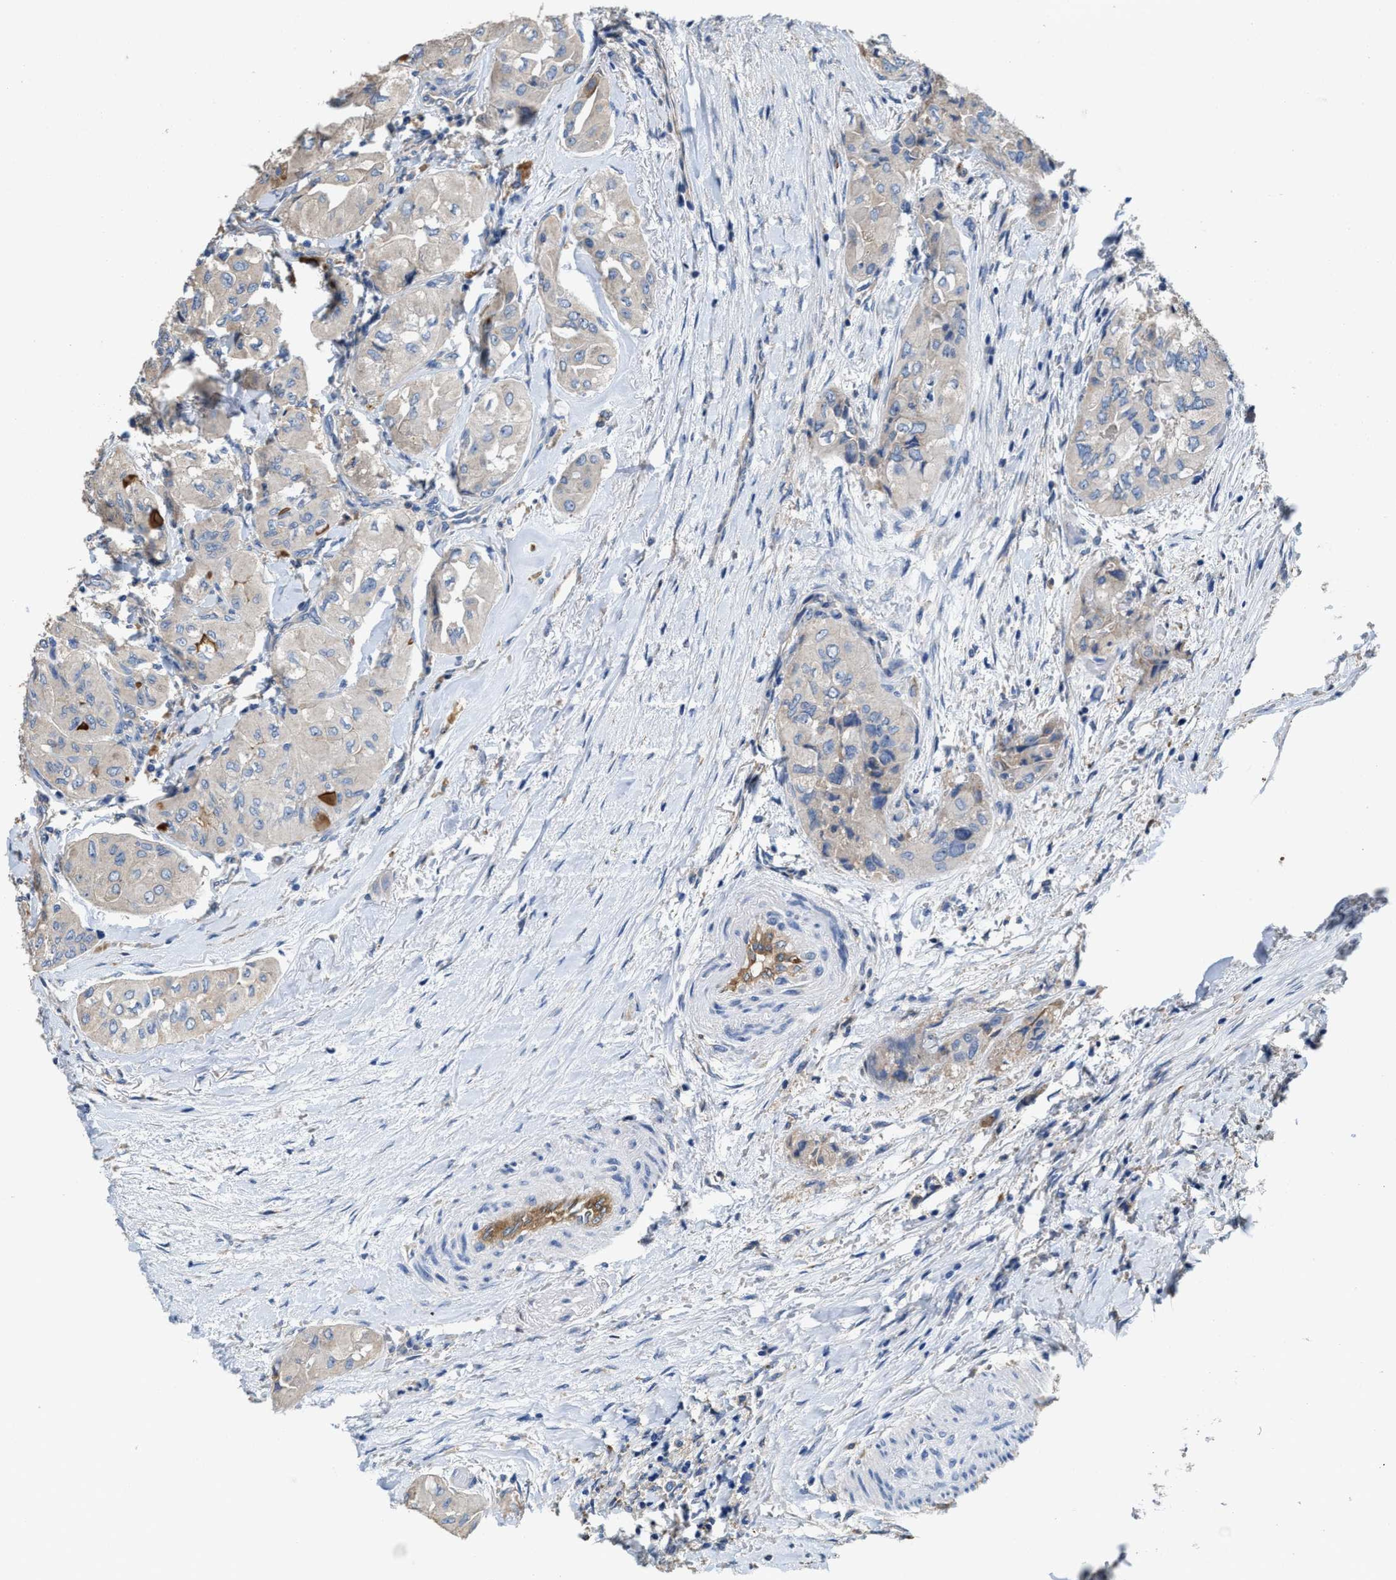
{"staining": {"intensity": "negative", "quantity": "none", "location": "none"}, "tissue": "thyroid cancer", "cell_type": "Tumor cells", "image_type": "cancer", "snomed": [{"axis": "morphology", "description": "Papillary adenocarcinoma, NOS"}, {"axis": "topography", "description": "Thyroid gland"}], "caption": "This is an IHC micrograph of human papillary adenocarcinoma (thyroid). There is no staining in tumor cells.", "gene": "PEG10", "patient": {"sex": "female", "age": 59}}